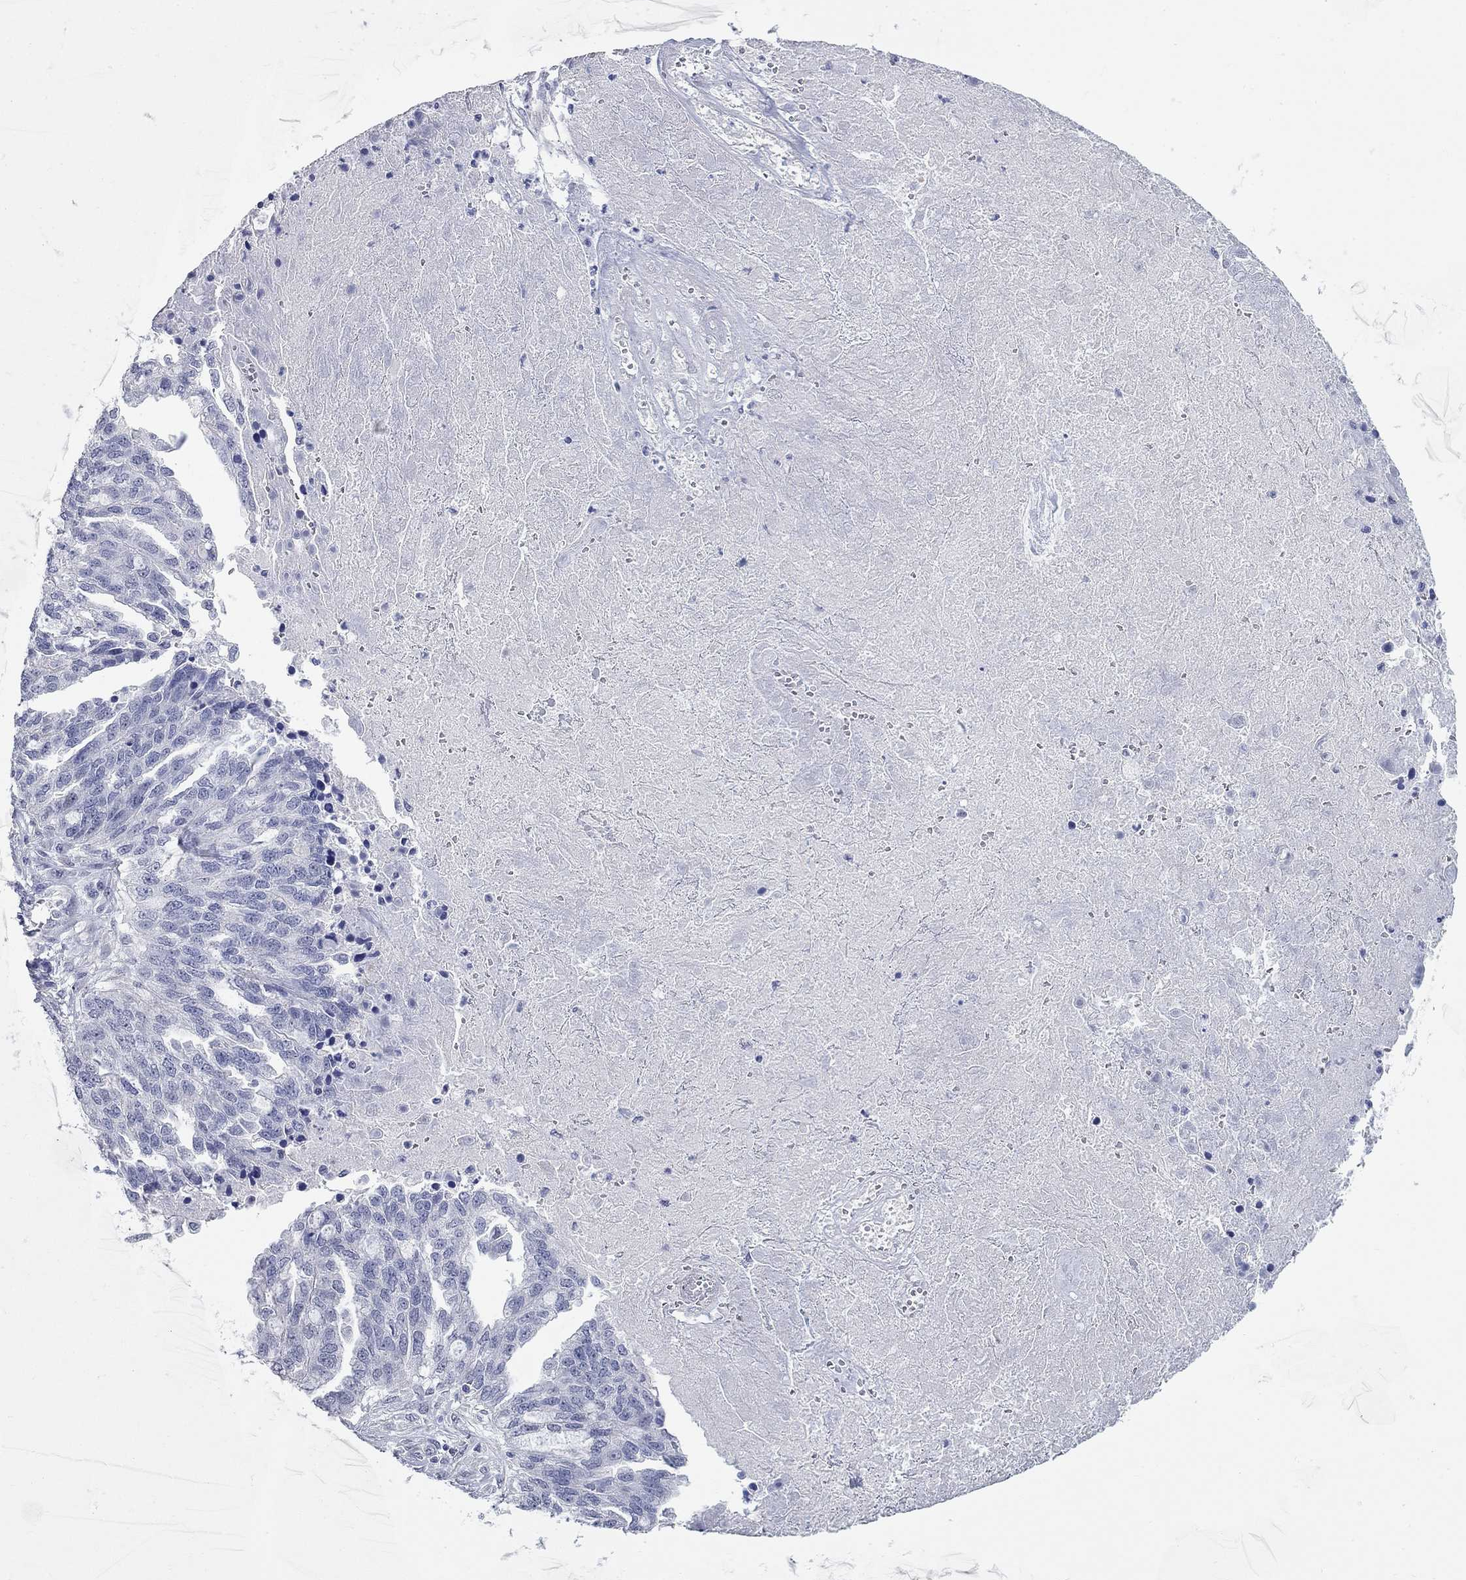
{"staining": {"intensity": "negative", "quantity": "none", "location": "none"}, "tissue": "ovarian cancer", "cell_type": "Tumor cells", "image_type": "cancer", "snomed": [{"axis": "morphology", "description": "Cystadenocarcinoma, serous, NOS"}, {"axis": "topography", "description": "Ovary"}], "caption": "Protein analysis of ovarian serous cystadenocarcinoma displays no significant staining in tumor cells. Brightfield microscopy of immunohistochemistry (IHC) stained with DAB (brown) and hematoxylin (blue), captured at high magnification.", "gene": "WASF3", "patient": {"sex": "female", "age": 51}}